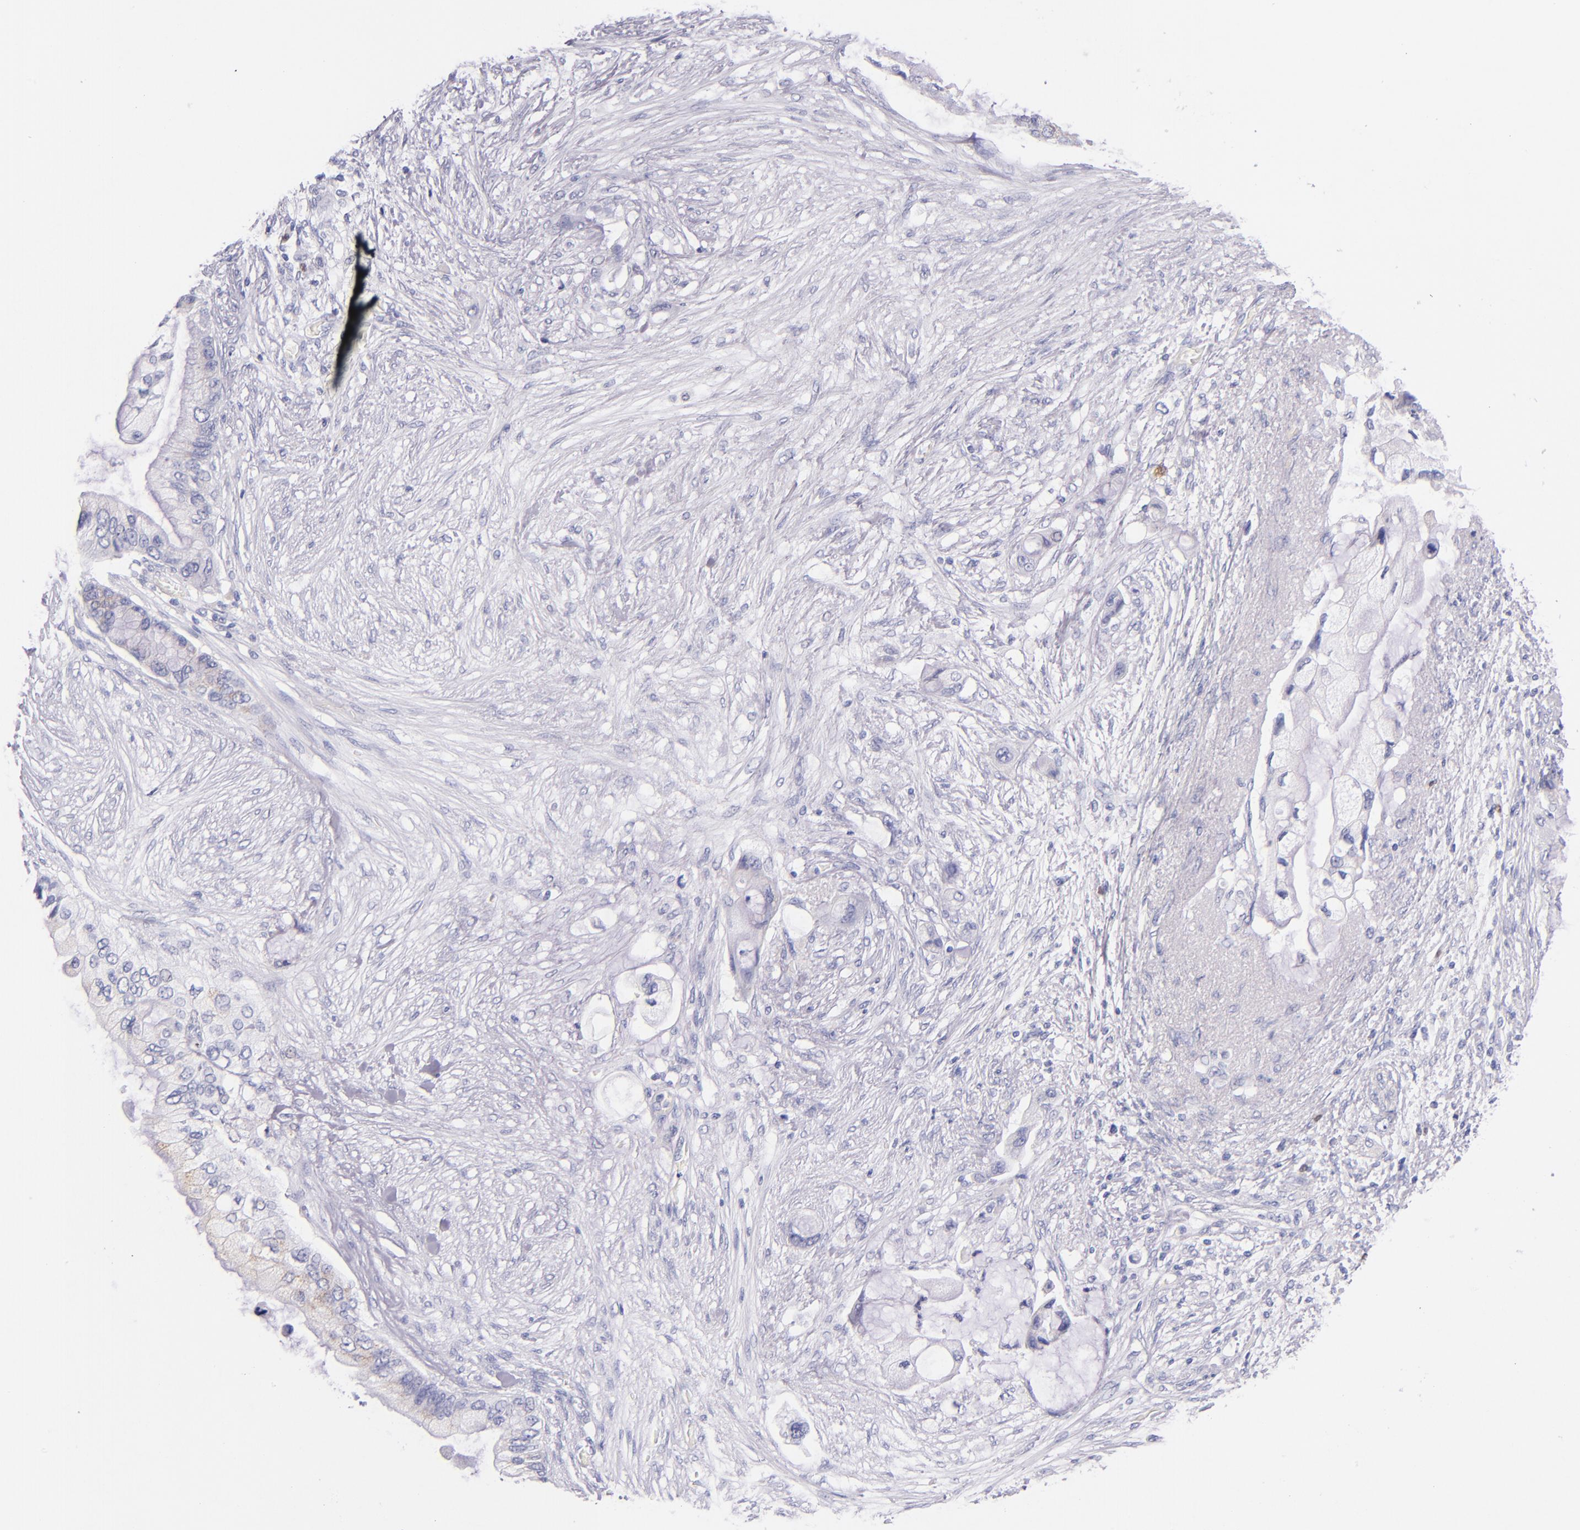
{"staining": {"intensity": "weak", "quantity": "<25%", "location": "cytoplasmic/membranous"}, "tissue": "pancreatic cancer", "cell_type": "Tumor cells", "image_type": "cancer", "snomed": [{"axis": "morphology", "description": "Adenocarcinoma, NOS"}, {"axis": "topography", "description": "Pancreas"}], "caption": "IHC histopathology image of human pancreatic cancer (adenocarcinoma) stained for a protein (brown), which reveals no expression in tumor cells. (DAB (3,3'-diaminobenzidine) immunohistochemistry (IHC) visualized using brightfield microscopy, high magnification).", "gene": "IRF4", "patient": {"sex": "female", "age": 59}}